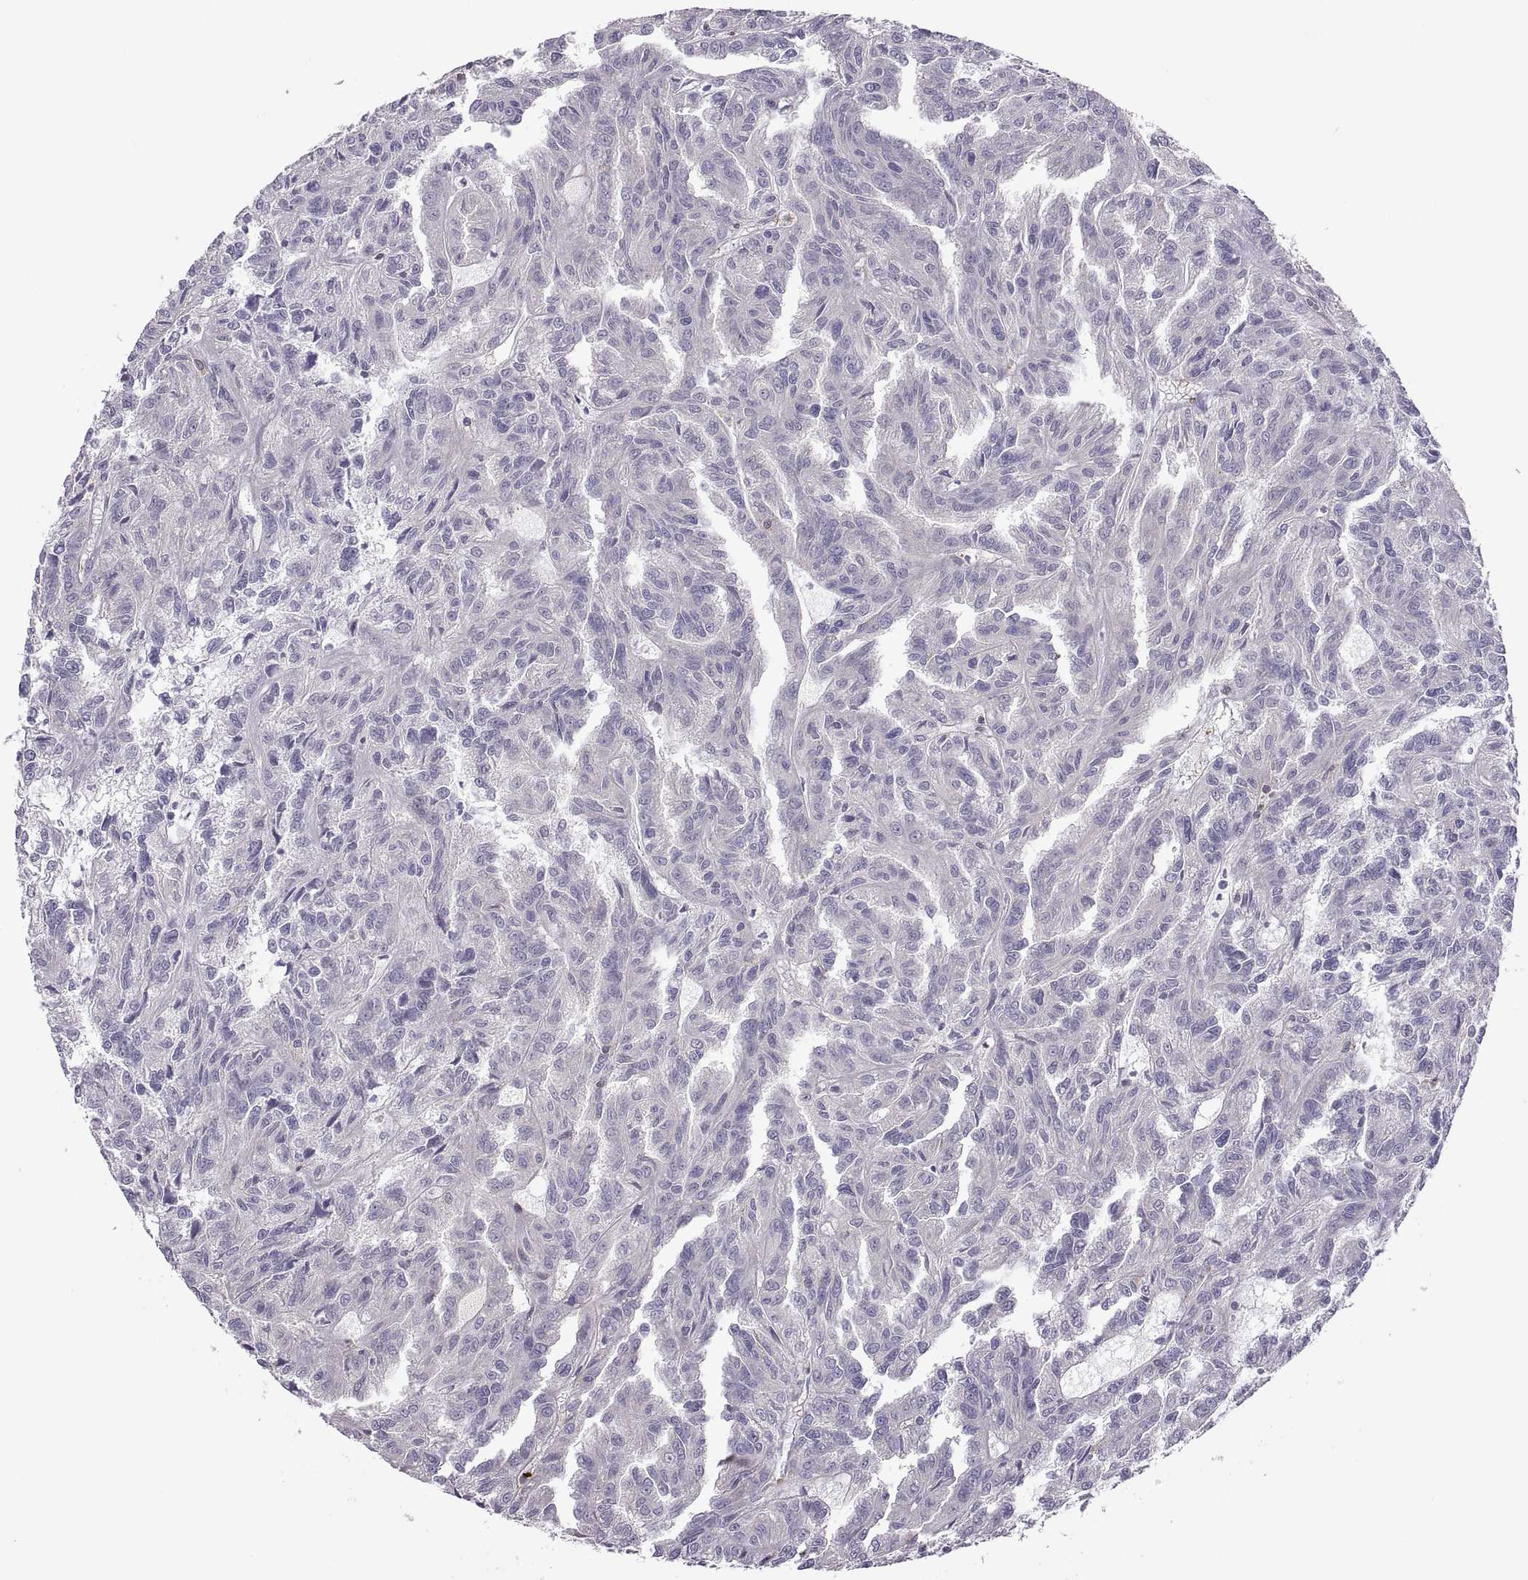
{"staining": {"intensity": "negative", "quantity": "none", "location": "none"}, "tissue": "renal cancer", "cell_type": "Tumor cells", "image_type": "cancer", "snomed": [{"axis": "morphology", "description": "Adenocarcinoma, NOS"}, {"axis": "topography", "description": "Kidney"}], "caption": "Protein analysis of renal cancer reveals no significant staining in tumor cells.", "gene": "SPATA32", "patient": {"sex": "male", "age": 79}}